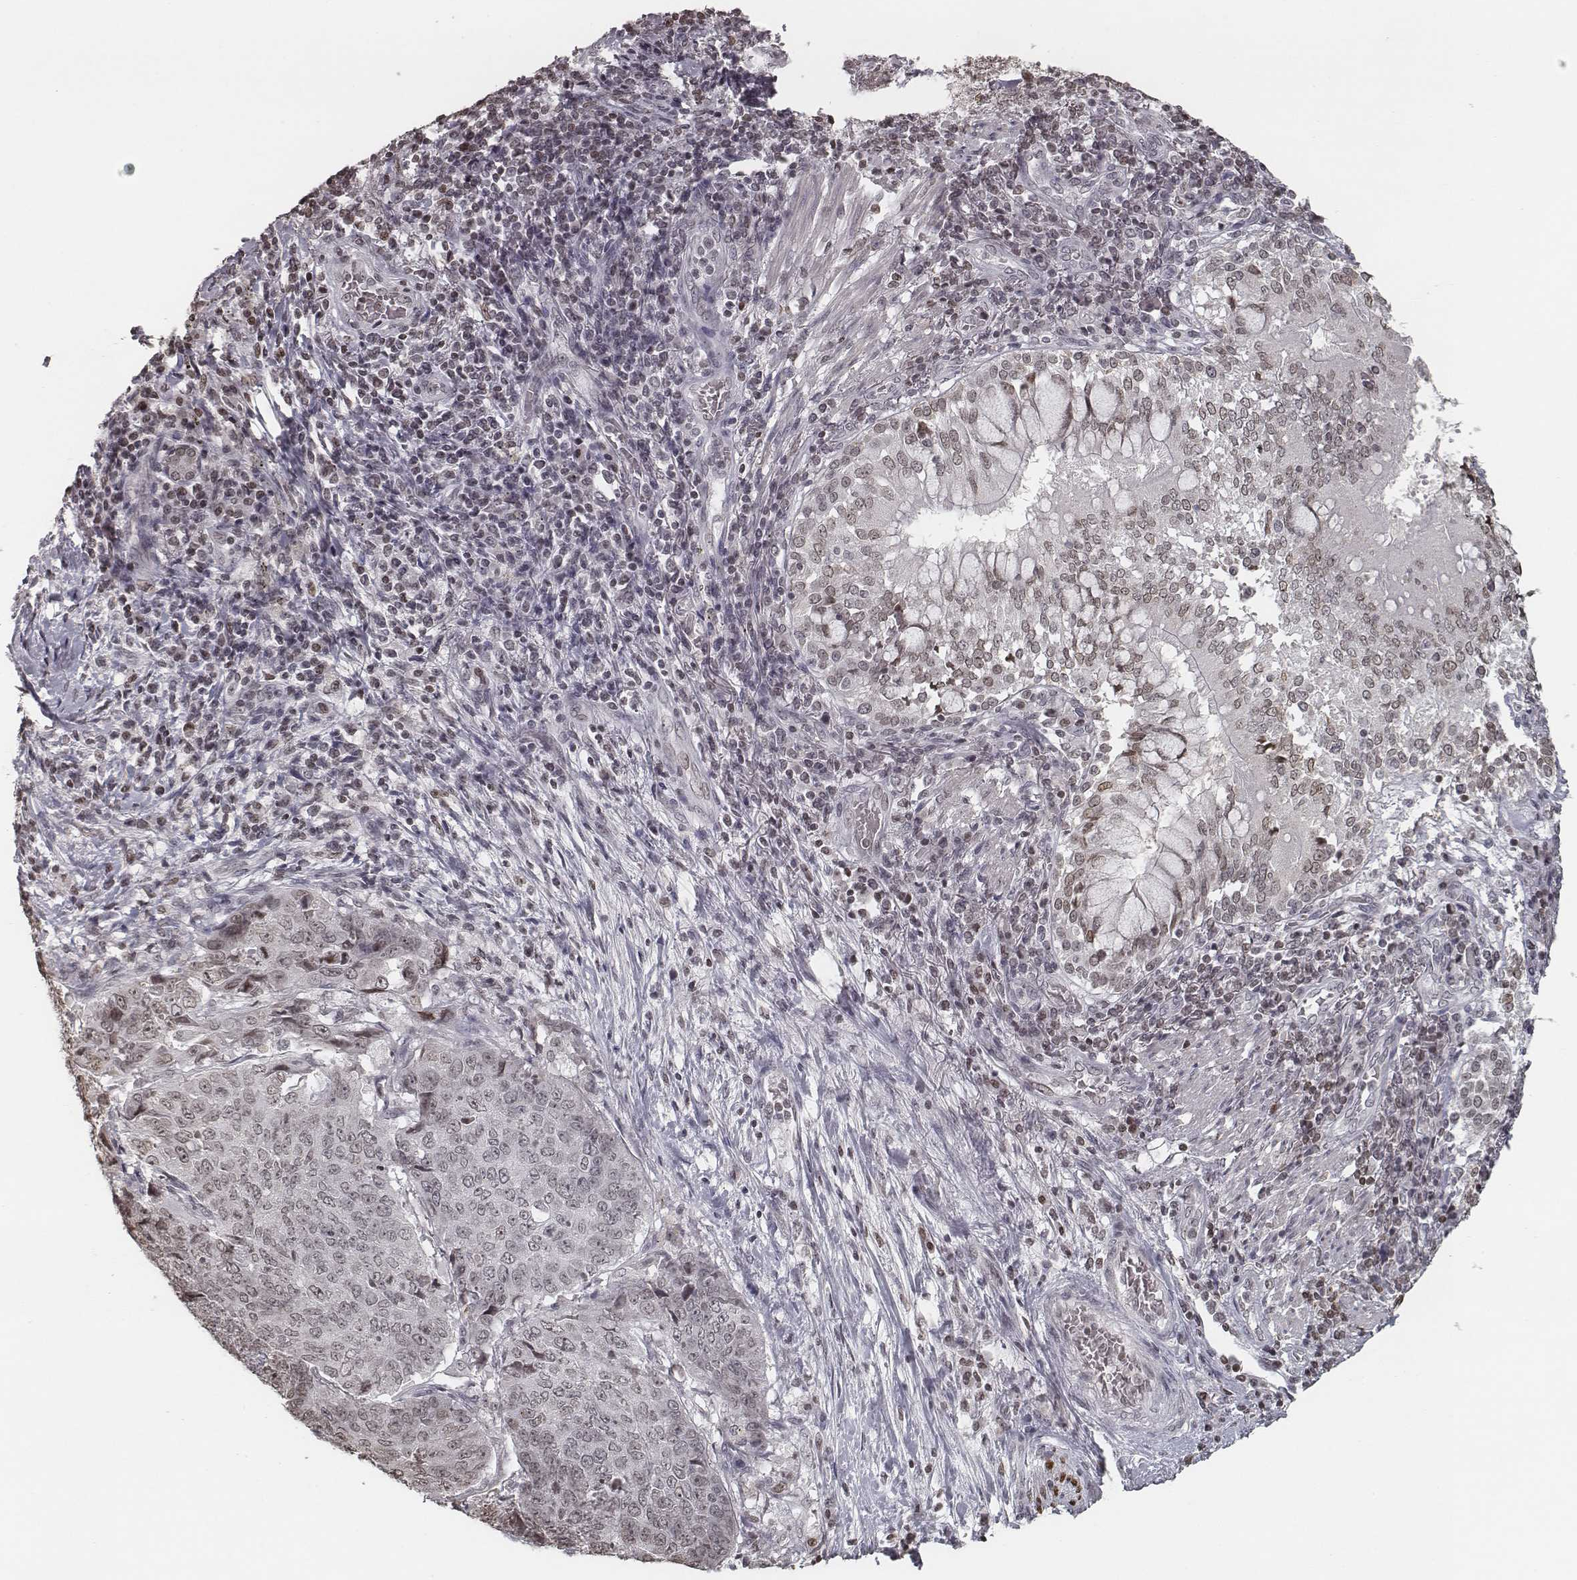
{"staining": {"intensity": "weak", "quantity": ">75%", "location": "nuclear"}, "tissue": "lung cancer", "cell_type": "Tumor cells", "image_type": "cancer", "snomed": [{"axis": "morphology", "description": "Normal tissue, NOS"}, {"axis": "morphology", "description": "Squamous cell carcinoma, NOS"}, {"axis": "topography", "description": "Bronchus"}, {"axis": "topography", "description": "Lung"}], "caption": "This is a photomicrograph of immunohistochemistry staining of lung cancer, which shows weak expression in the nuclear of tumor cells.", "gene": "HMGA2", "patient": {"sex": "male", "age": 64}}